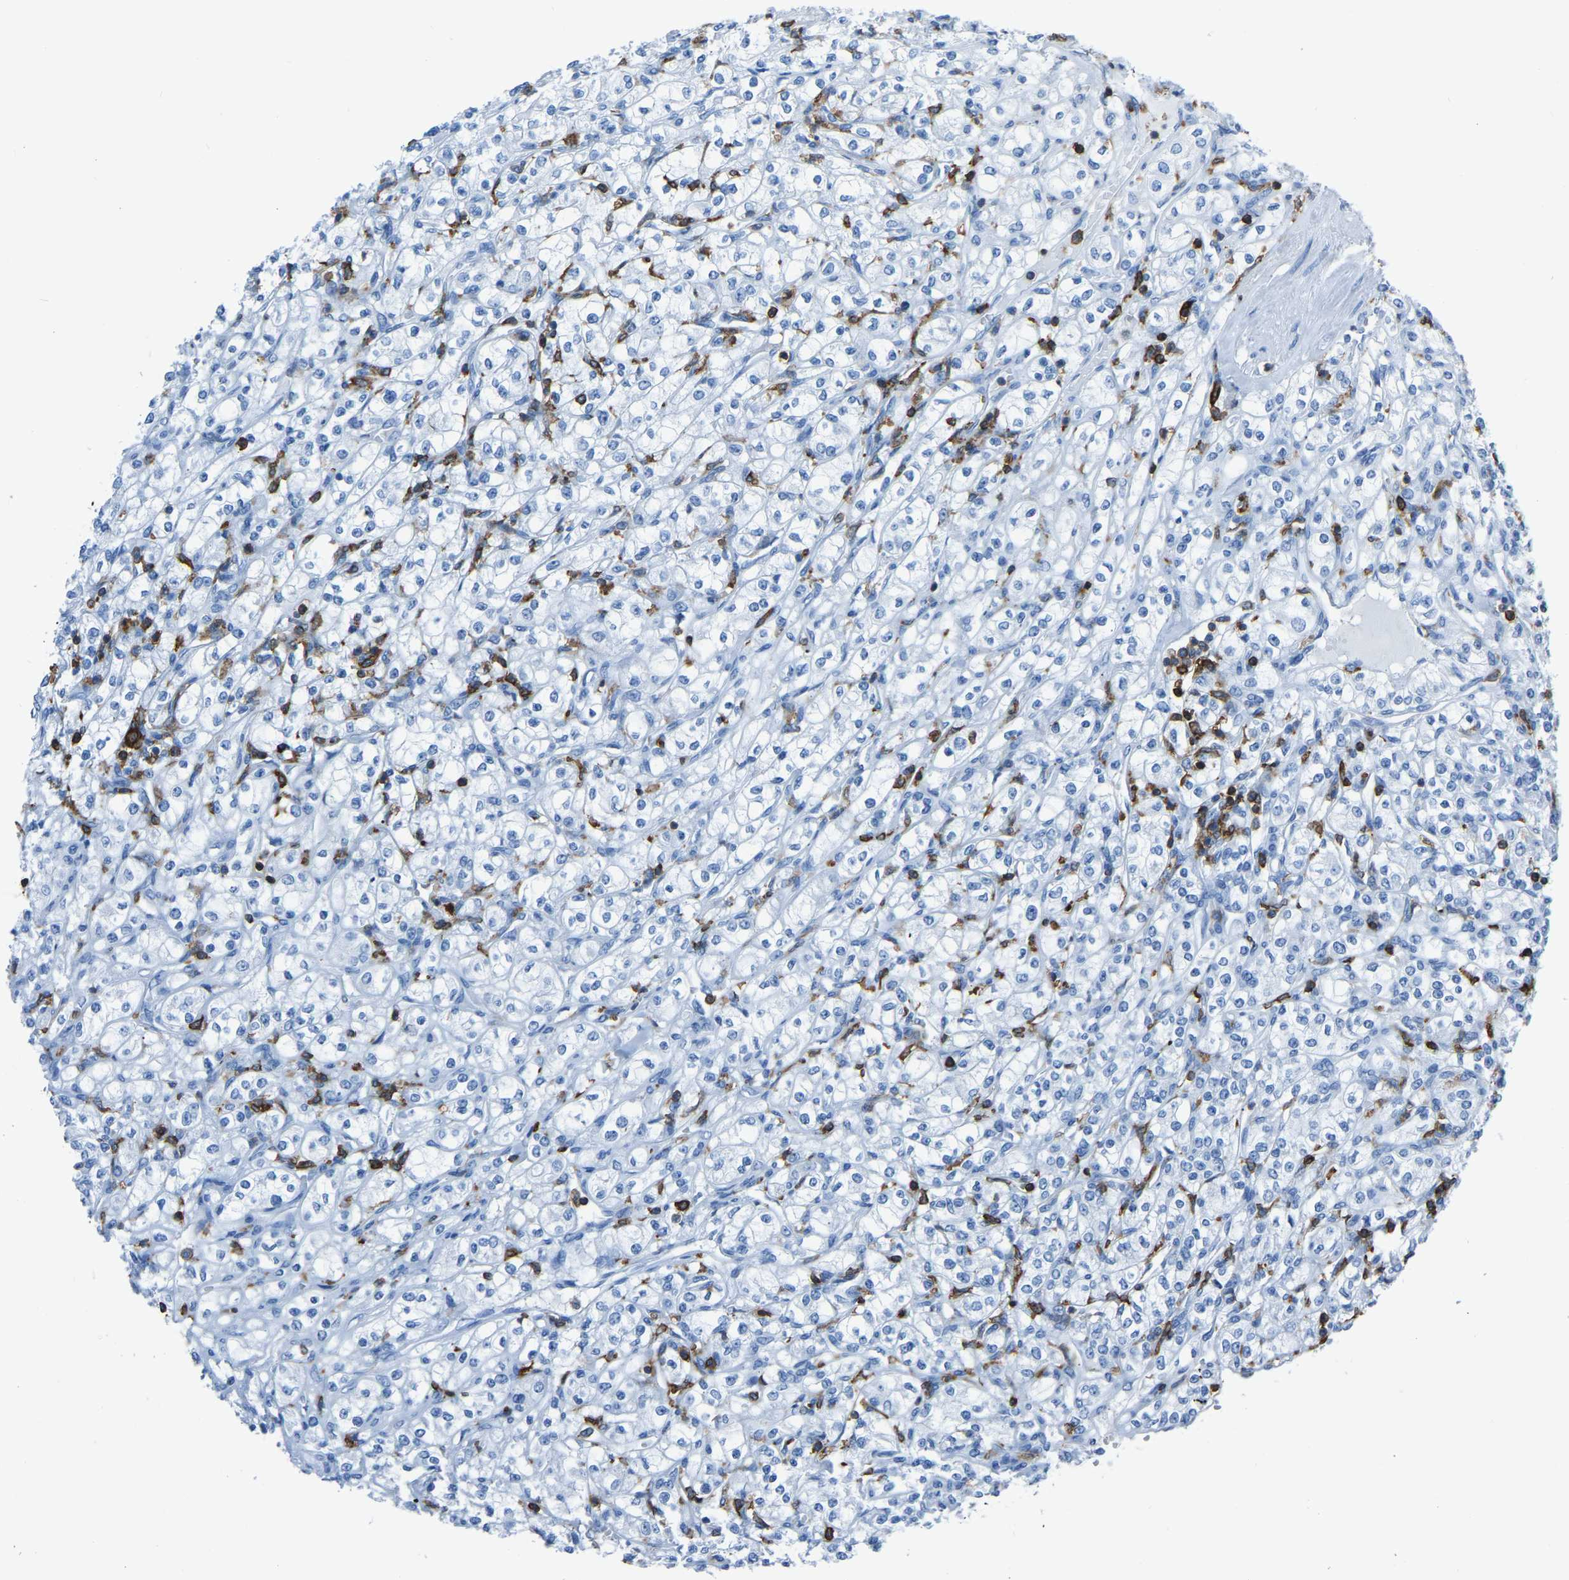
{"staining": {"intensity": "negative", "quantity": "none", "location": "none"}, "tissue": "renal cancer", "cell_type": "Tumor cells", "image_type": "cancer", "snomed": [{"axis": "morphology", "description": "Adenocarcinoma, NOS"}, {"axis": "topography", "description": "Kidney"}], "caption": "The immunohistochemistry micrograph has no significant staining in tumor cells of renal cancer (adenocarcinoma) tissue.", "gene": "LSP1", "patient": {"sex": "male", "age": 77}}